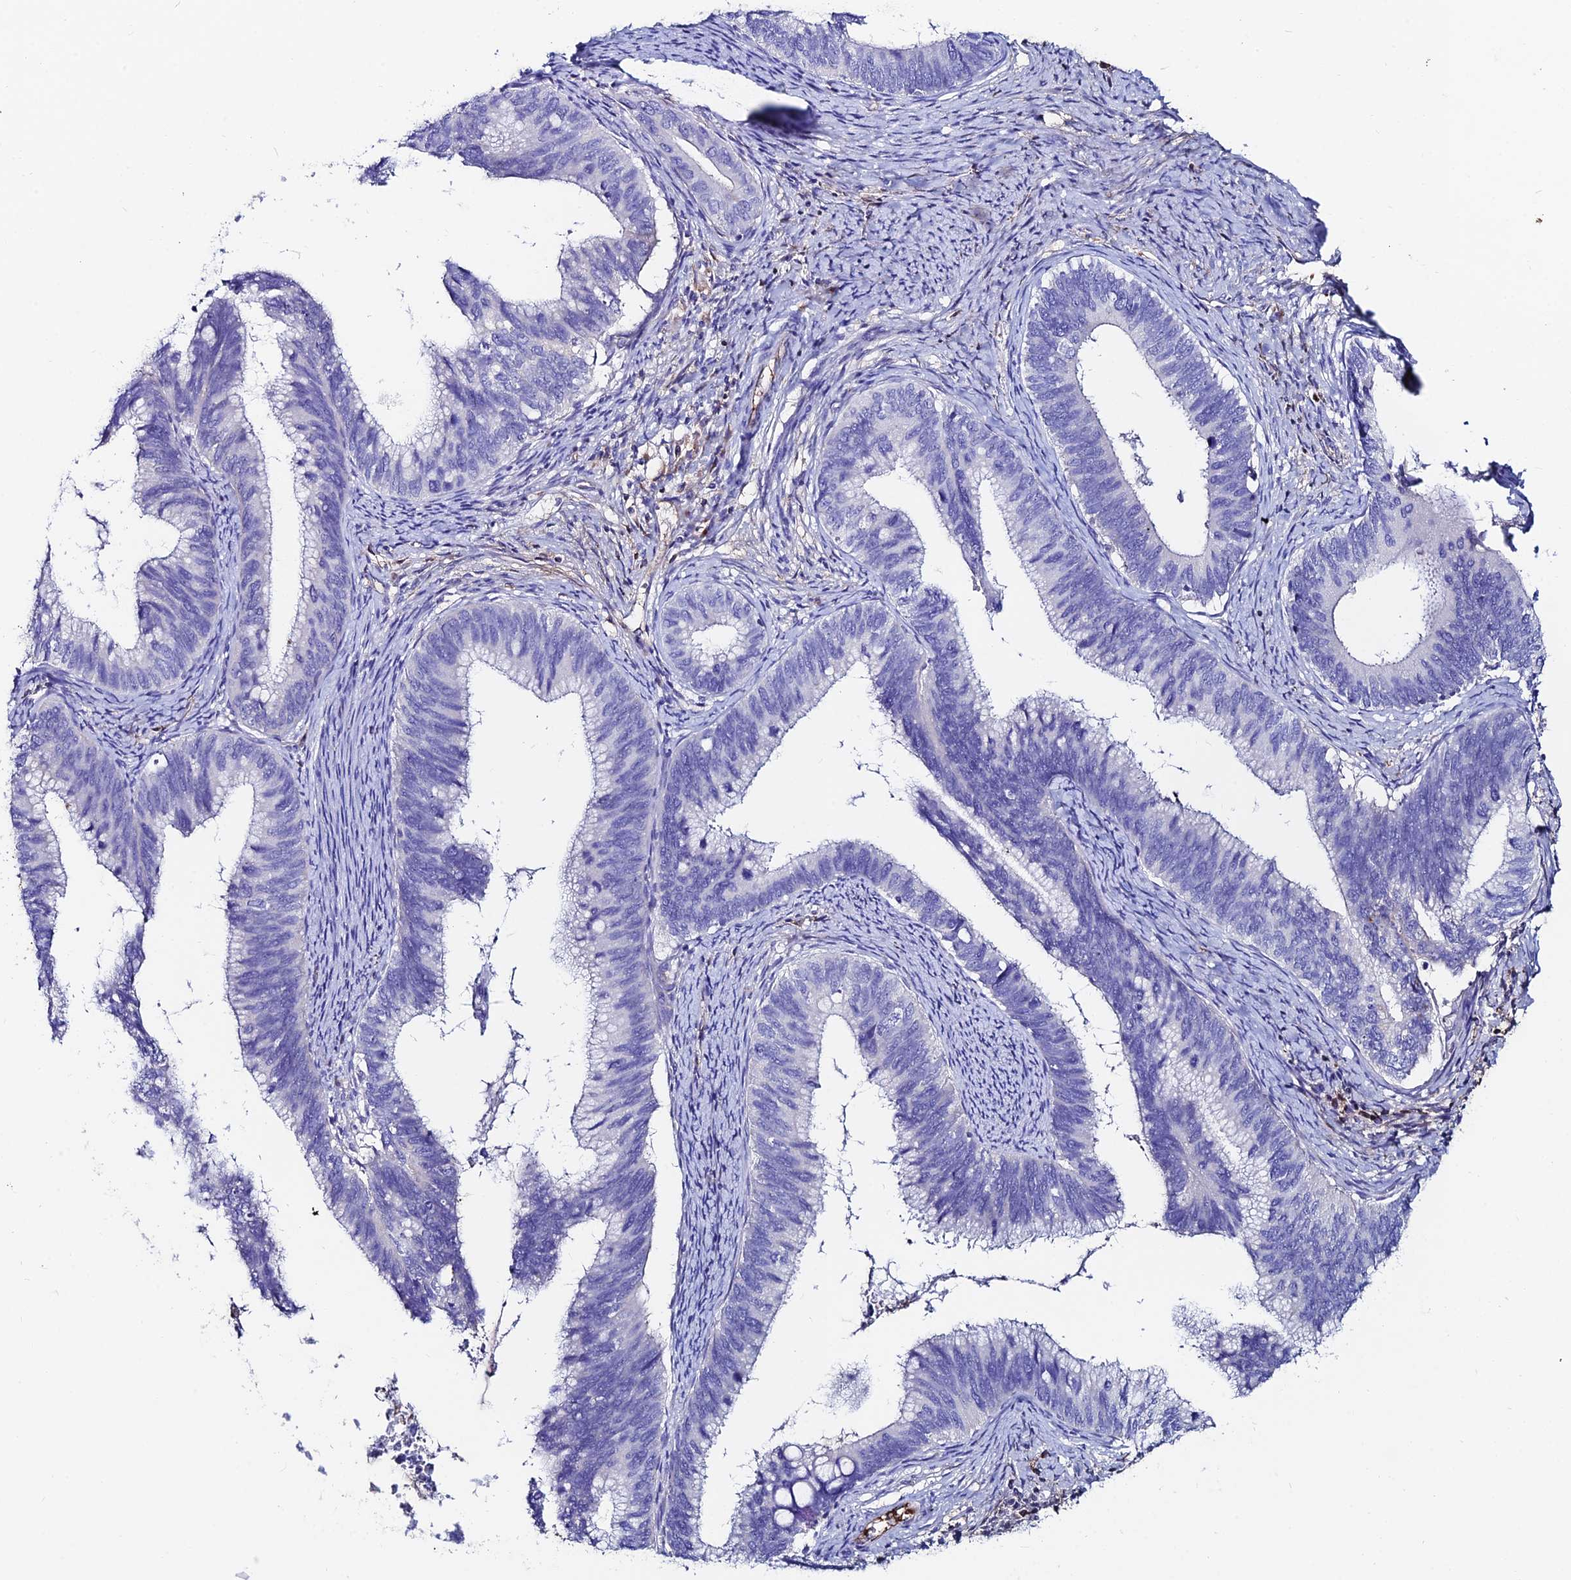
{"staining": {"intensity": "negative", "quantity": "none", "location": "none"}, "tissue": "cervical cancer", "cell_type": "Tumor cells", "image_type": "cancer", "snomed": [{"axis": "morphology", "description": "Adenocarcinoma, NOS"}, {"axis": "topography", "description": "Cervix"}], "caption": "Tumor cells are negative for brown protein staining in cervical adenocarcinoma. (DAB (3,3'-diaminobenzidine) immunohistochemistry (IHC), high magnification).", "gene": "SLC25A16", "patient": {"sex": "female", "age": 42}}